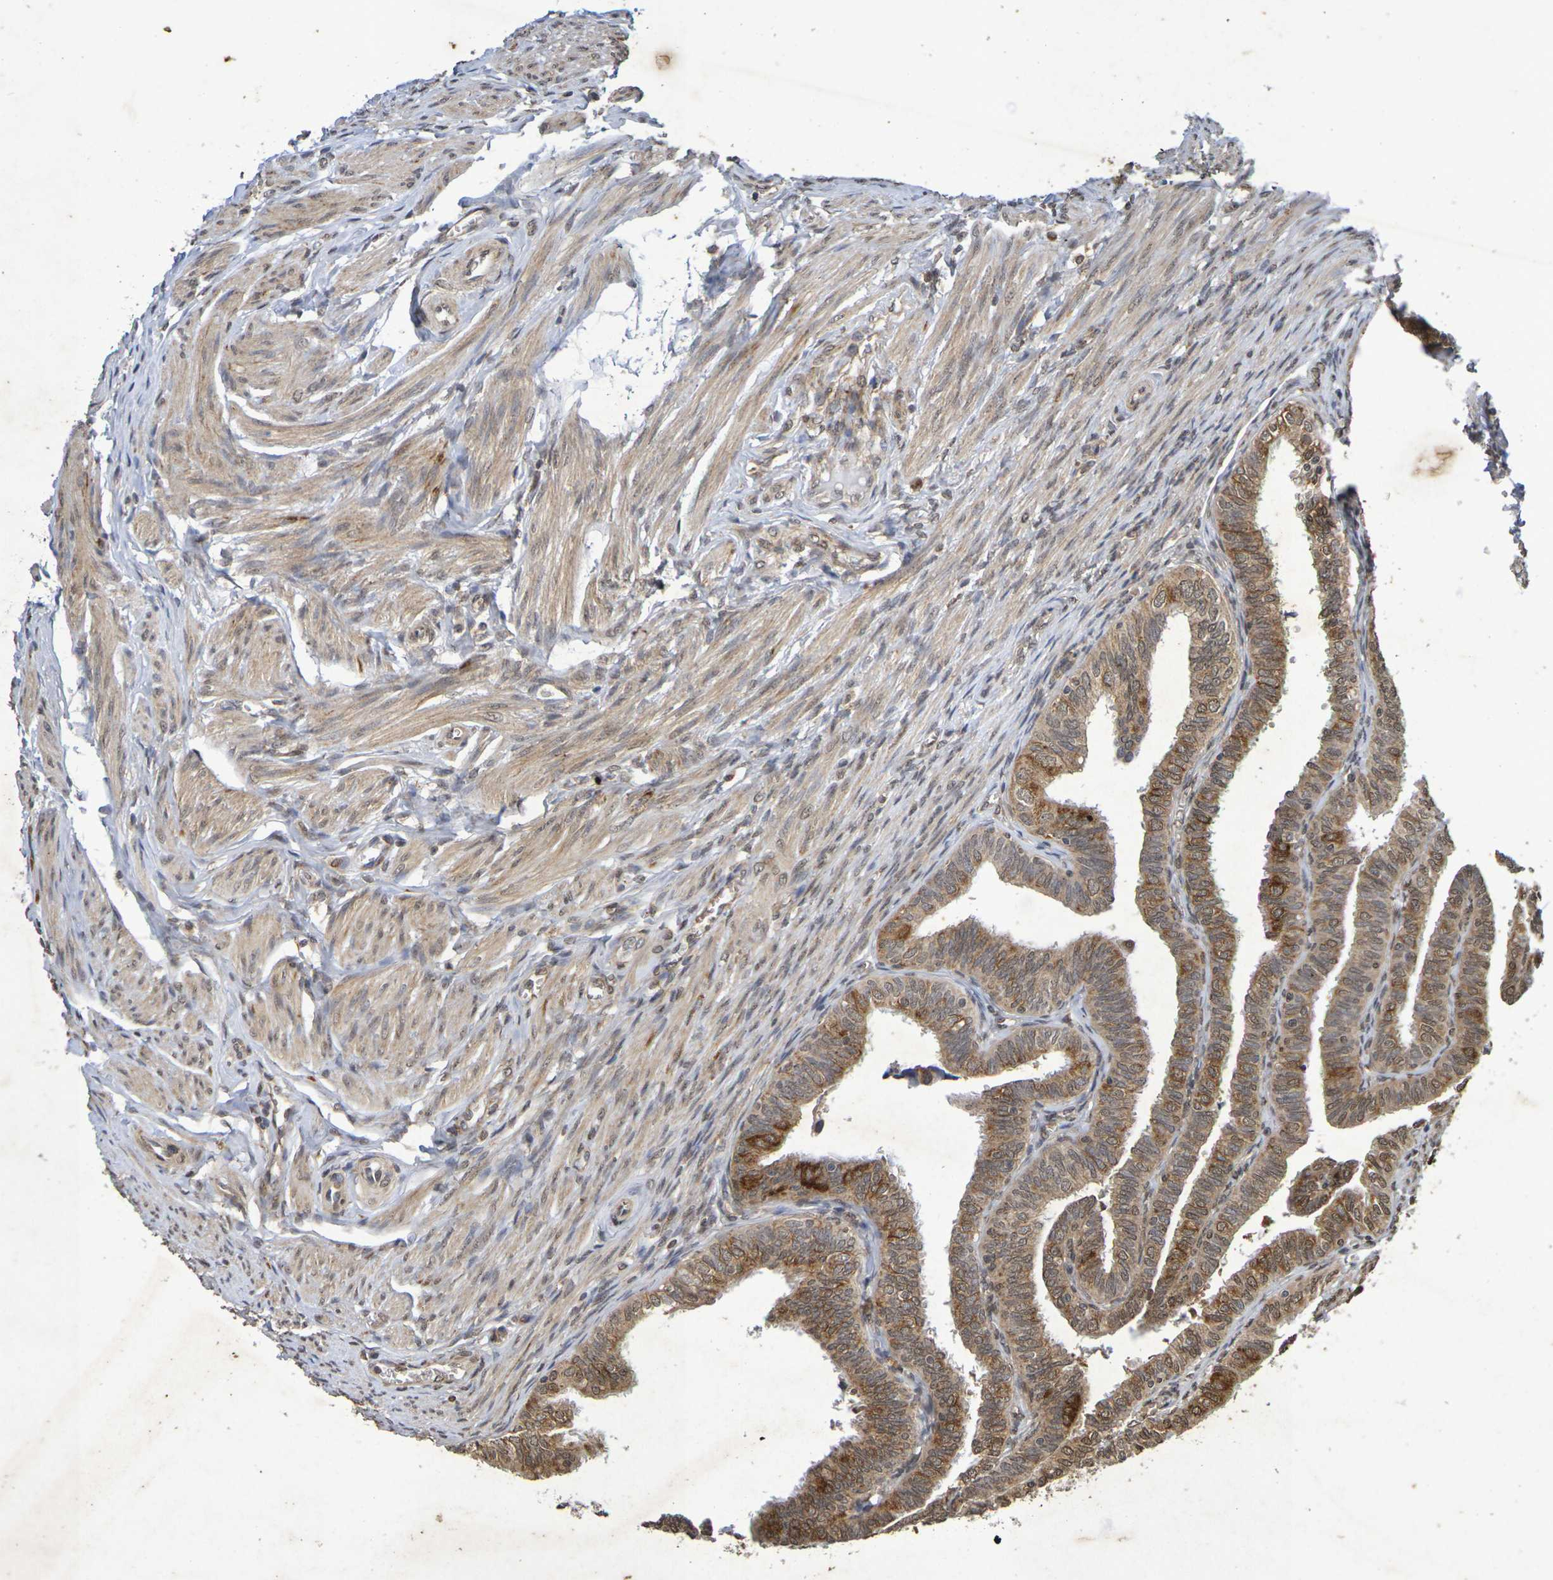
{"staining": {"intensity": "moderate", "quantity": ">75%", "location": "cytoplasmic/membranous,nuclear"}, "tissue": "fallopian tube", "cell_type": "Glandular cells", "image_type": "normal", "snomed": [{"axis": "morphology", "description": "Normal tissue, NOS"}, {"axis": "topography", "description": "Fallopian tube"}], "caption": "A medium amount of moderate cytoplasmic/membranous,nuclear expression is identified in approximately >75% of glandular cells in normal fallopian tube.", "gene": "GUCY1A2", "patient": {"sex": "female", "age": 46}}